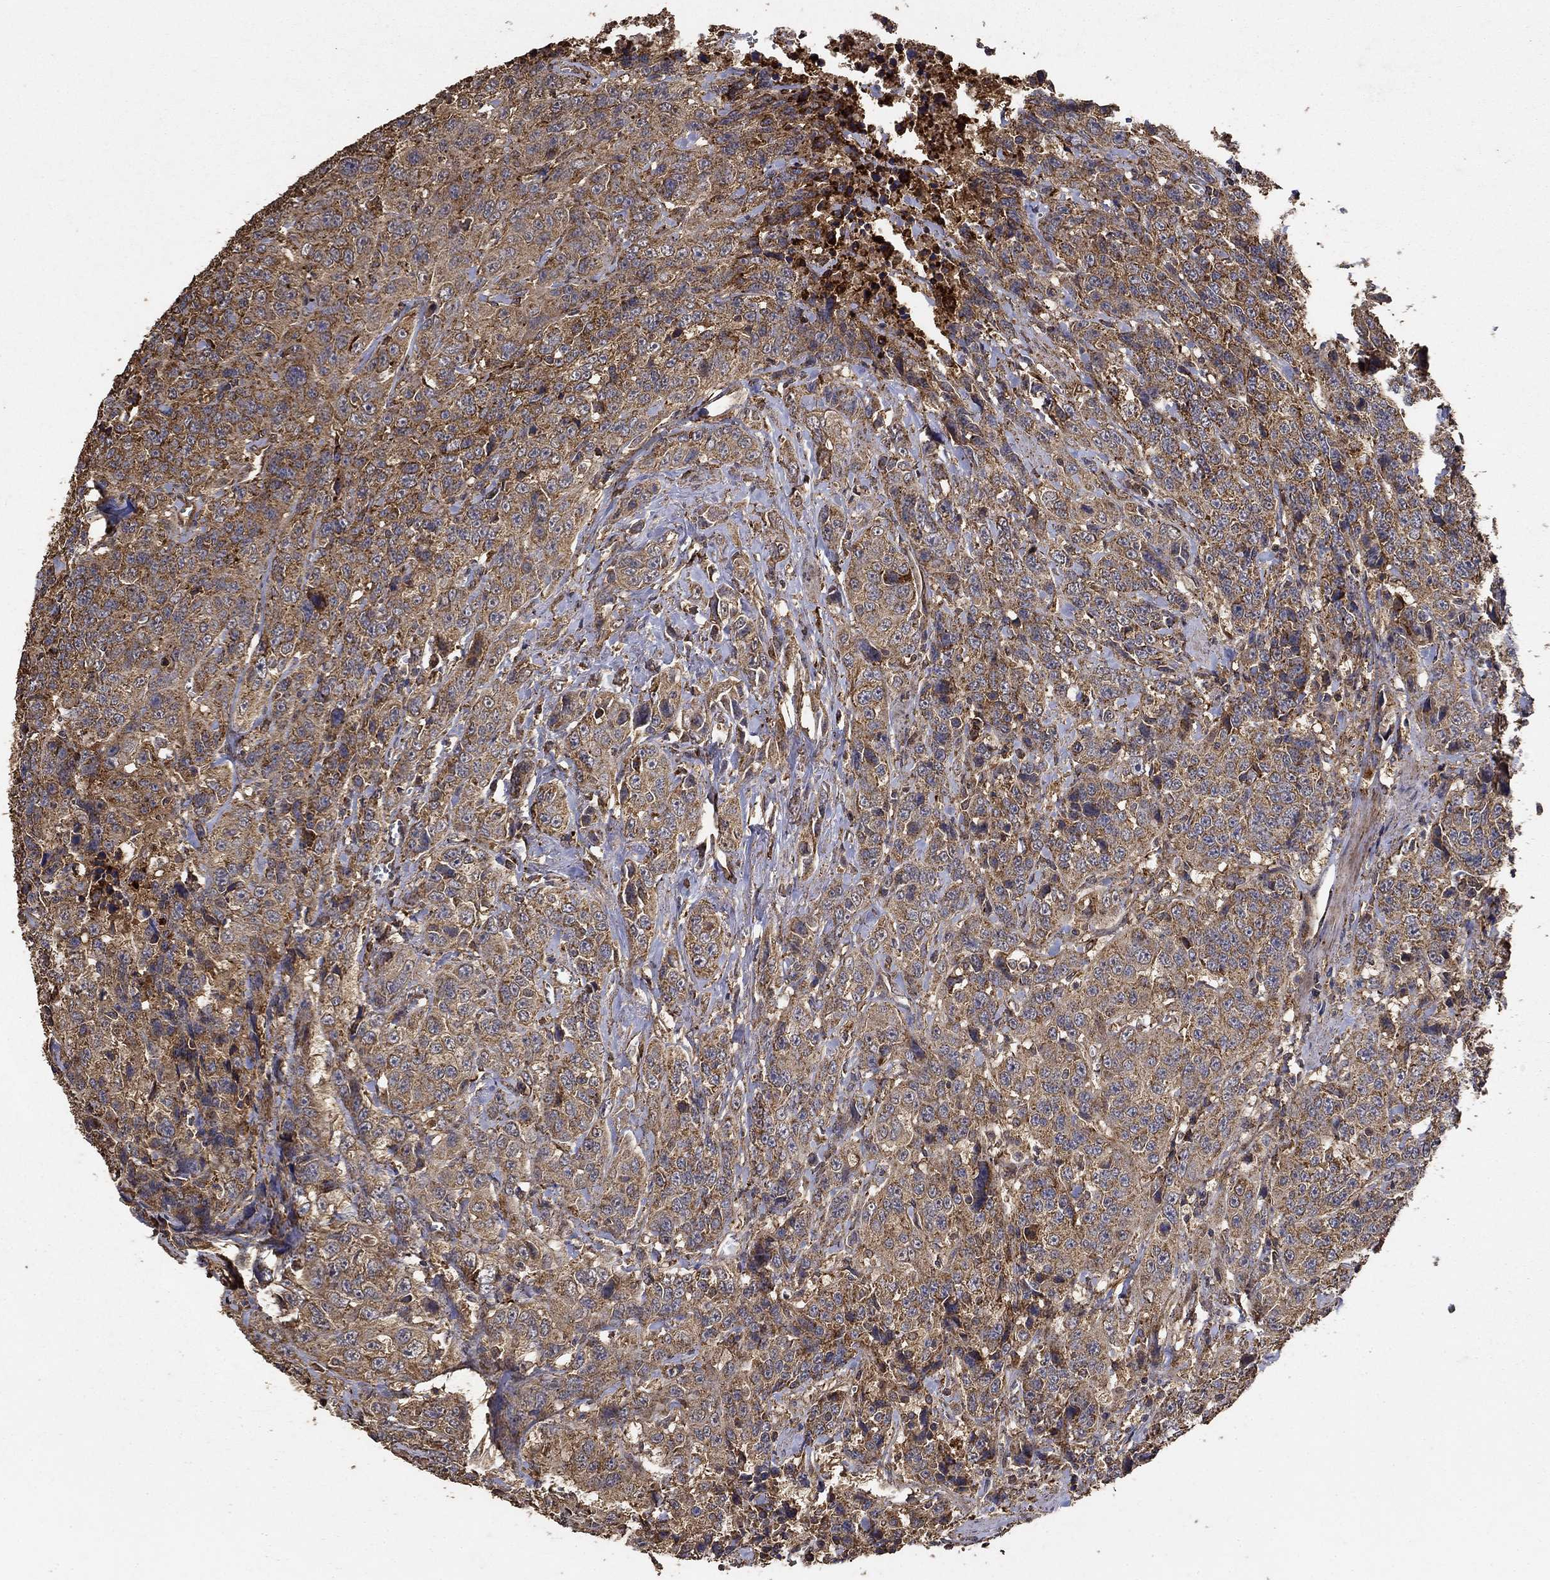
{"staining": {"intensity": "moderate", "quantity": ">75%", "location": "cytoplasmic/membranous"}, "tissue": "urothelial cancer", "cell_type": "Tumor cells", "image_type": "cancer", "snomed": [{"axis": "morphology", "description": "Urothelial carcinoma, NOS"}, {"axis": "morphology", "description": "Urothelial carcinoma, High grade"}, {"axis": "topography", "description": "Urinary bladder"}], "caption": "This is a histology image of immunohistochemistry (IHC) staining of urothelial cancer, which shows moderate expression in the cytoplasmic/membranous of tumor cells.", "gene": "IFRD1", "patient": {"sex": "female", "age": 73}}